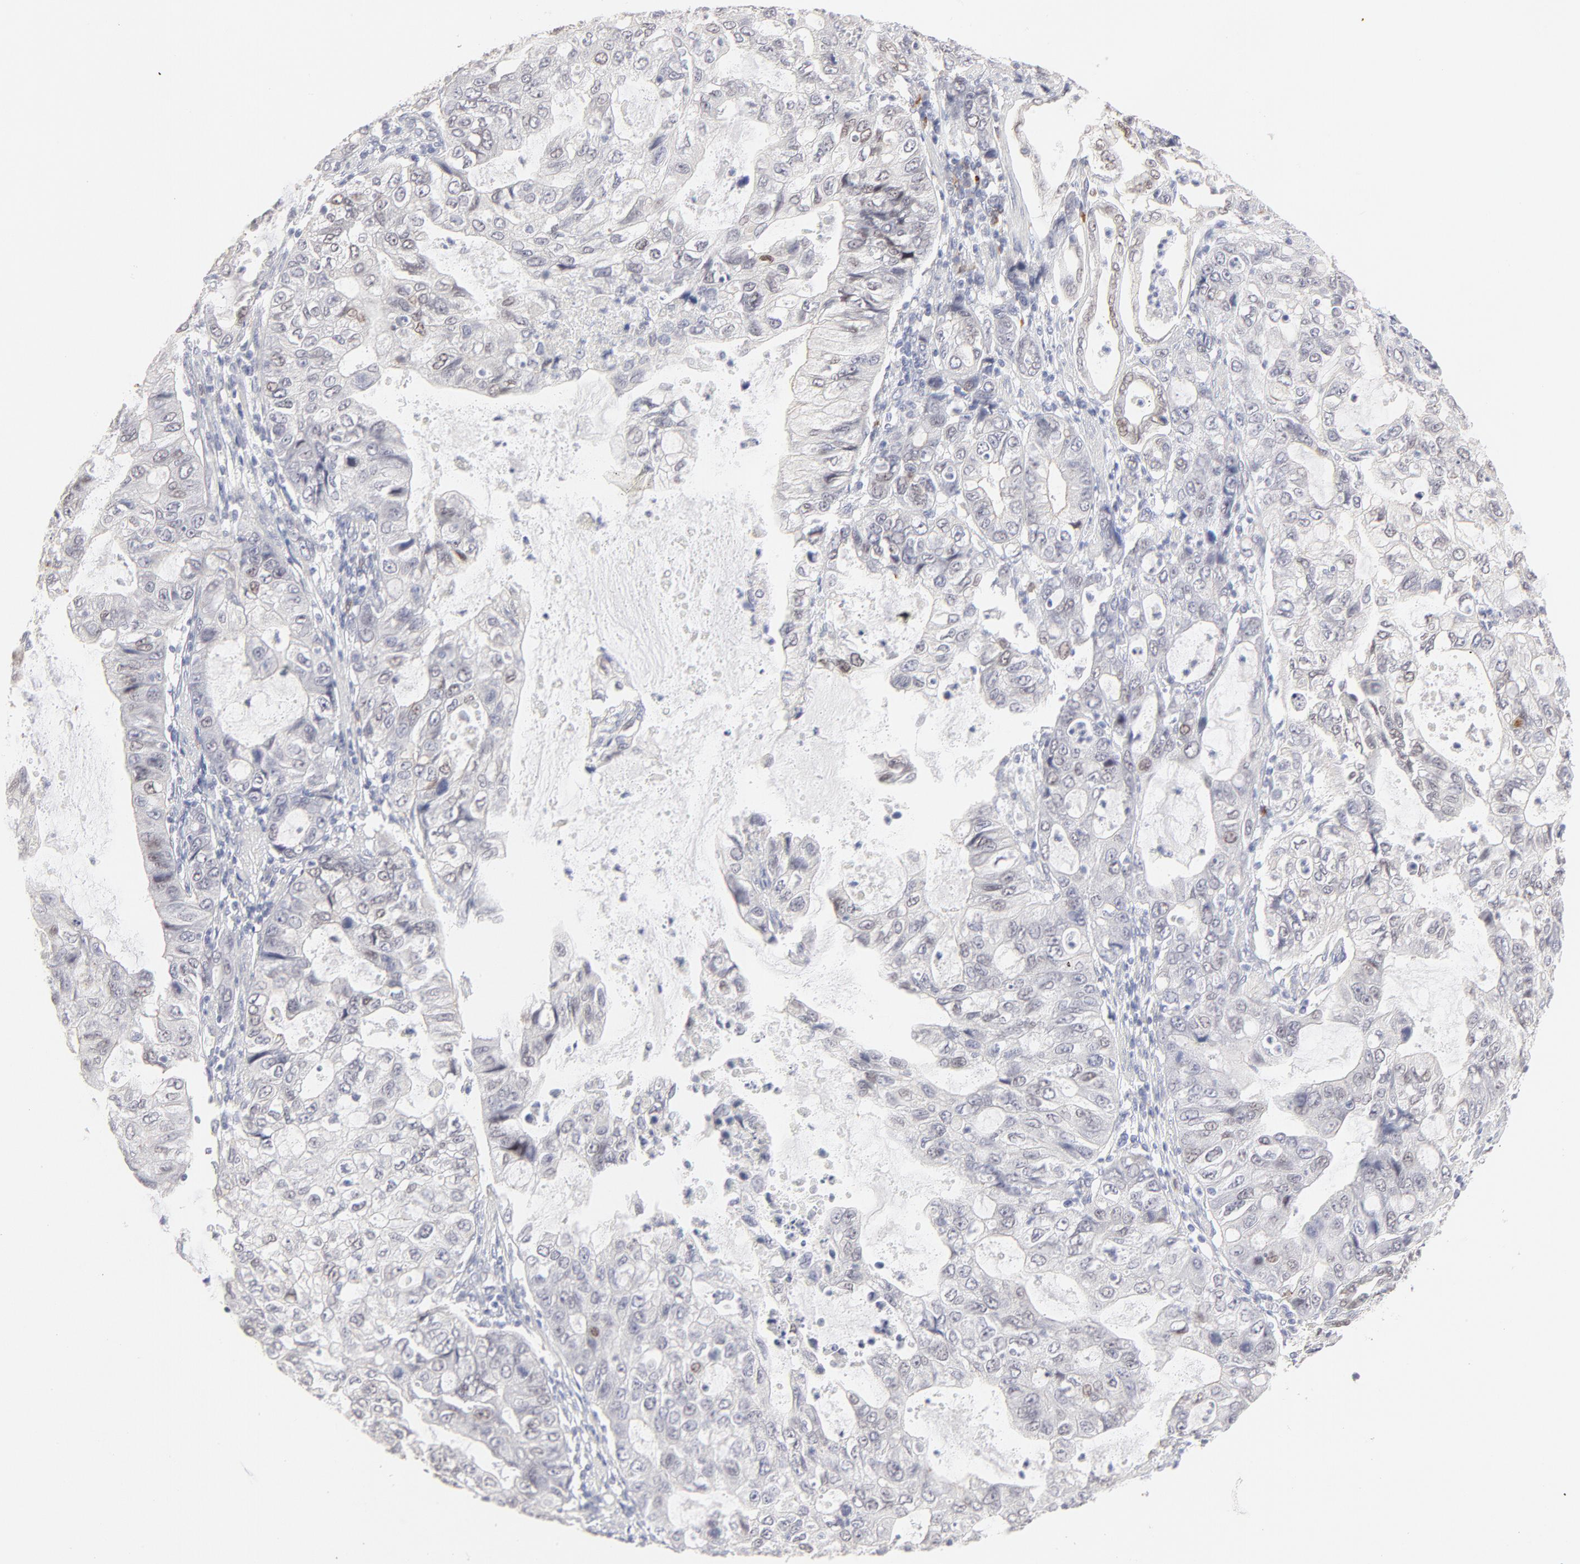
{"staining": {"intensity": "weak", "quantity": "<25%", "location": "nuclear"}, "tissue": "stomach cancer", "cell_type": "Tumor cells", "image_type": "cancer", "snomed": [{"axis": "morphology", "description": "Adenocarcinoma, NOS"}, {"axis": "topography", "description": "Stomach, upper"}], "caption": "High magnification brightfield microscopy of adenocarcinoma (stomach) stained with DAB (brown) and counterstained with hematoxylin (blue): tumor cells show no significant expression.", "gene": "ELF3", "patient": {"sex": "female", "age": 52}}